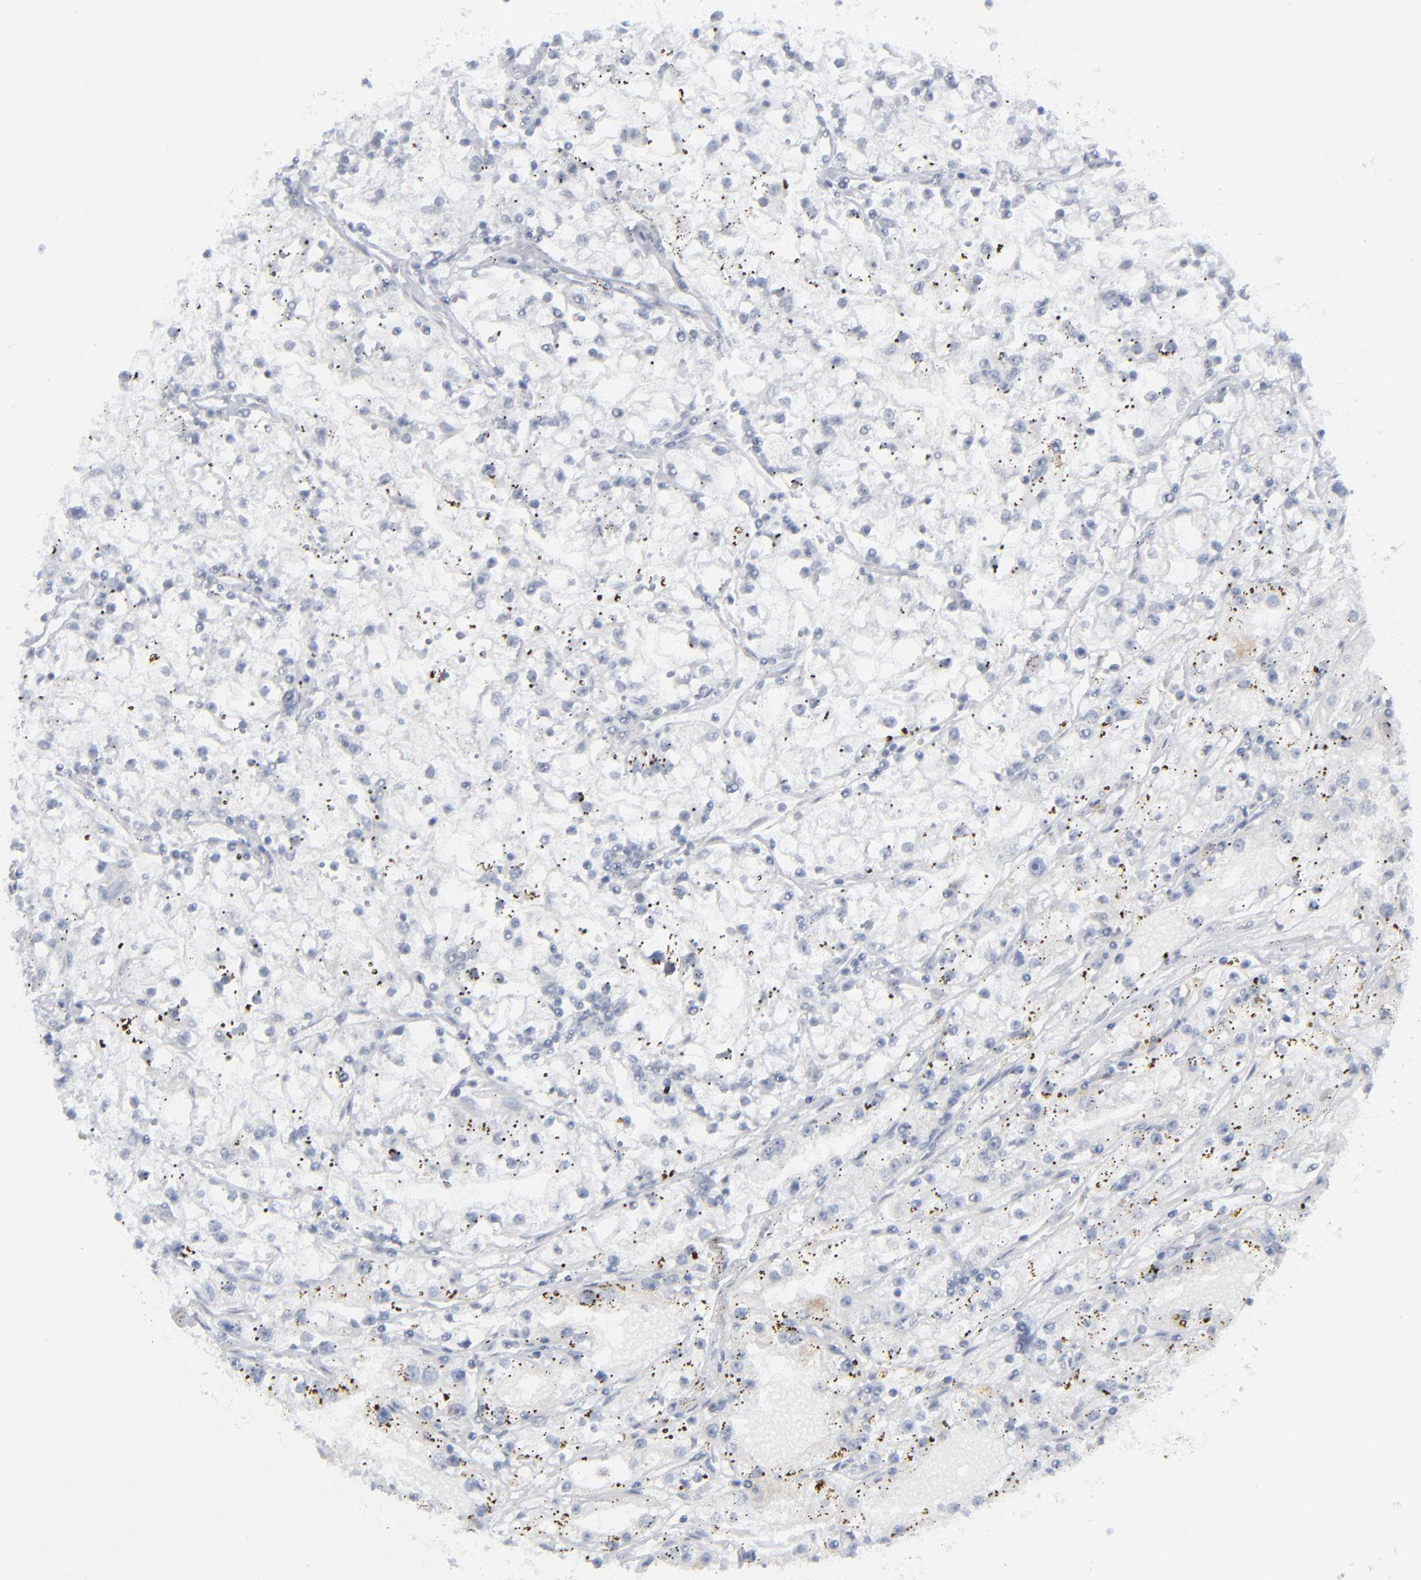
{"staining": {"intensity": "negative", "quantity": "none", "location": "none"}, "tissue": "renal cancer", "cell_type": "Tumor cells", "image_type": "cancer", "snomed": [{"axis": "morphology", "description": "Adenocarcinoma, NOS"}, {"axis": "topography", "description": "Kidney"}], "caption": "Immunohistochemical staining of renal adenocarcinoma demonstrates no significant expression in tumor cells. Brightfield microscopy of IHC stained with DAB (brown) and hematoxylin (blue), captured at high magnification.", "gene": "NUP88", "patient": {"sex": "male", "age": 56}}